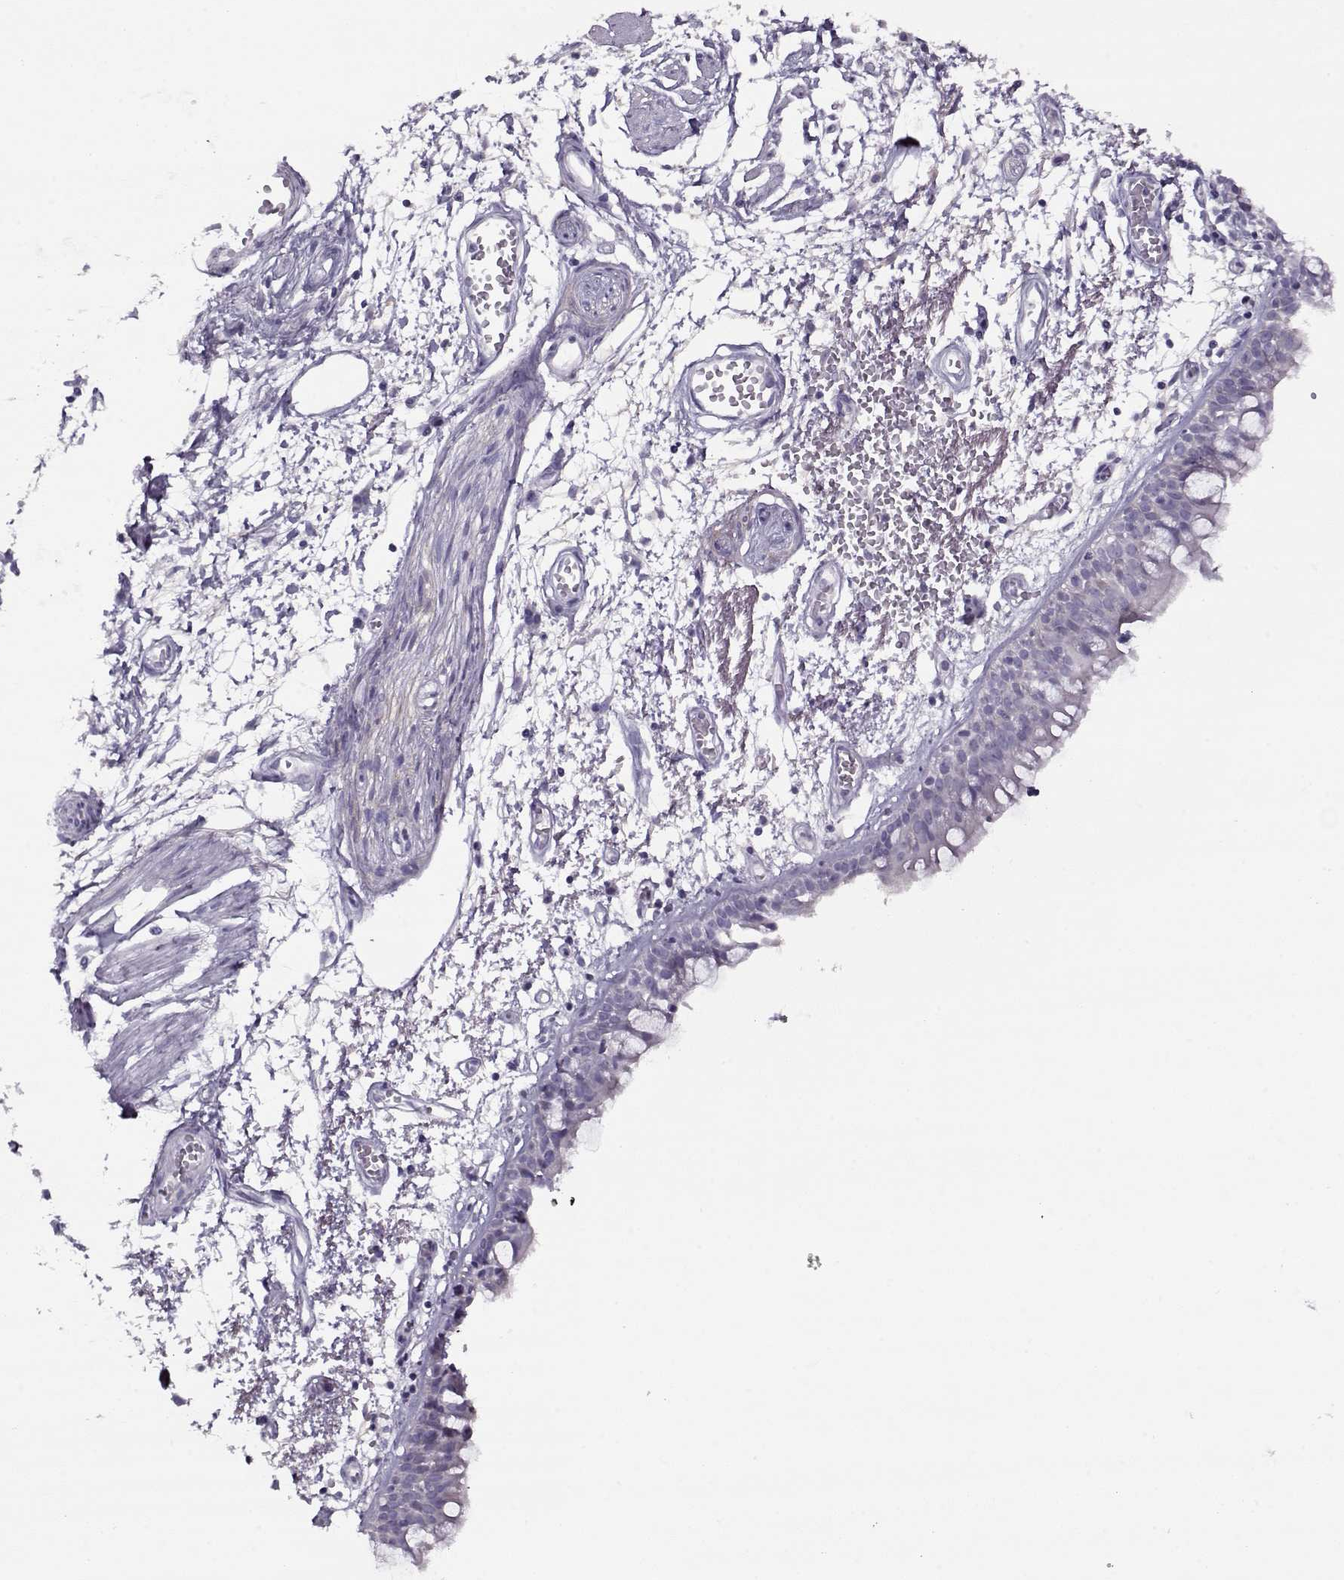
{"staining": {"intensity": "negative", "quantity": "none", "location": "none"}, "tissue": "bronchus", "cell_type": "Respiratory epithelial cells", "image_type": "normal", "snomed": [{"axis": "morphology", "description": "Normal tissue, NOS"}, {"axis": "morphology", "description": "Squamous cell carcinoma, NOS"}, {"axis": "topography", "description": "Cartilage tissue"}, {"axis": "topography", "description": "Bronchus"}, {"axis": "topography", "description": "Lung"}], "caption": "The micrograph shows no significant staining in respiratory epithelial cells of bronchus.", "gene": "PP2D1", "patient": {"sex": "male", "age": 66}}